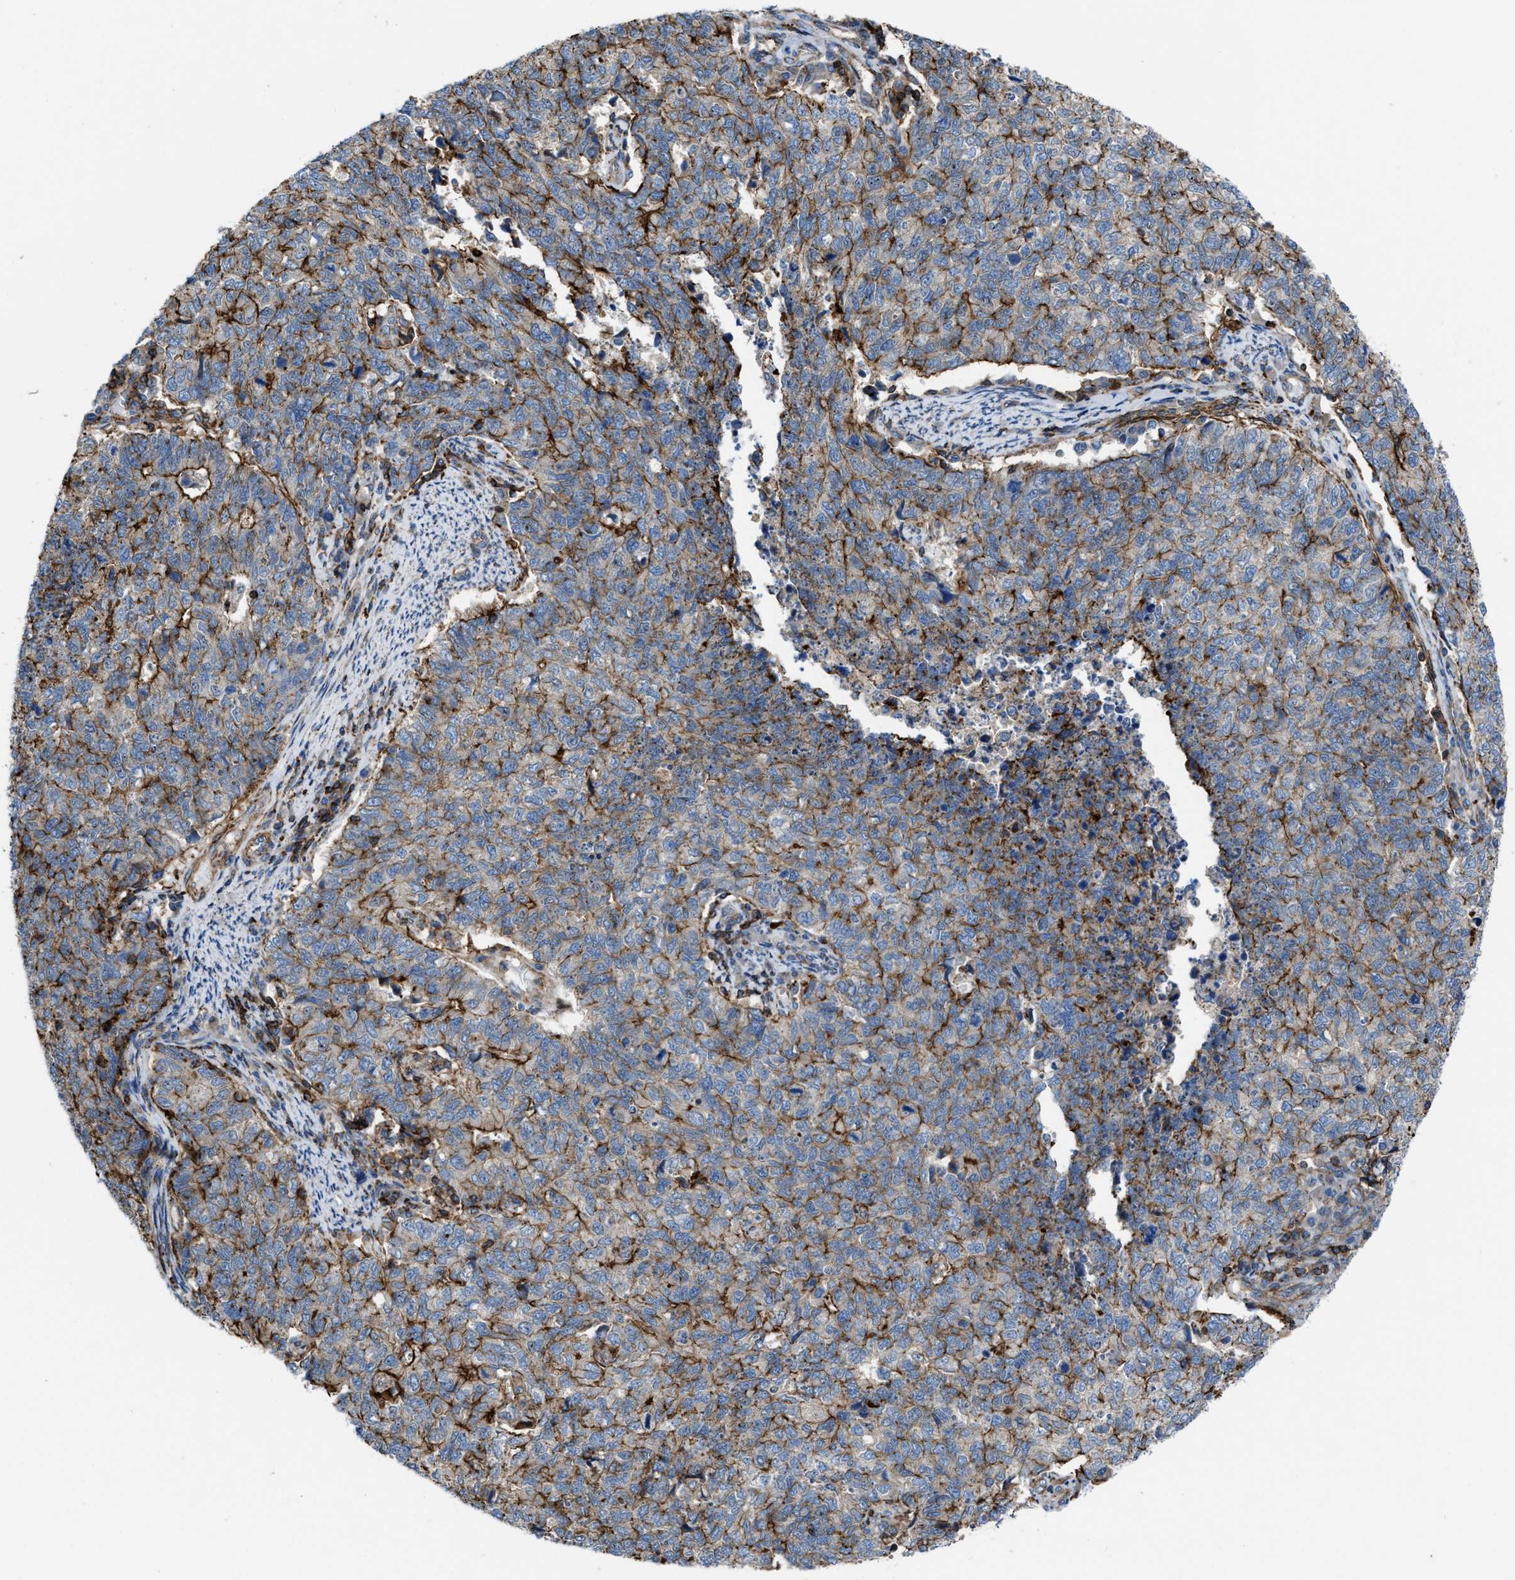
{"staining": {"intensity": "moderate", "quantity": "25%-75%", "location": "cytoplasmic/membranous"}, "tissue": "cervical cancer", "cell_type": "Tumor cells", "image_type": "cancer", "snomed": [{"axis": "morphology", "description": "Squamous cell carcinoma, NOS"}, {"axis": "topography", "description": "Cervix"}], "caption": "Brown immunohistochemical staining in human squamous cell carcinoma (cervical) reveals moderate cytoplasmic/membranous positivity in approximately 25%-75% of tumor cells. The staining was performed using DAB to visualize the protein expression in brown, while the nuclei were stained in blue with hematoxylin (Magnification: 20x).", "gene": "AGPAT2", "patient": {"sex": "female", "age": 63}}